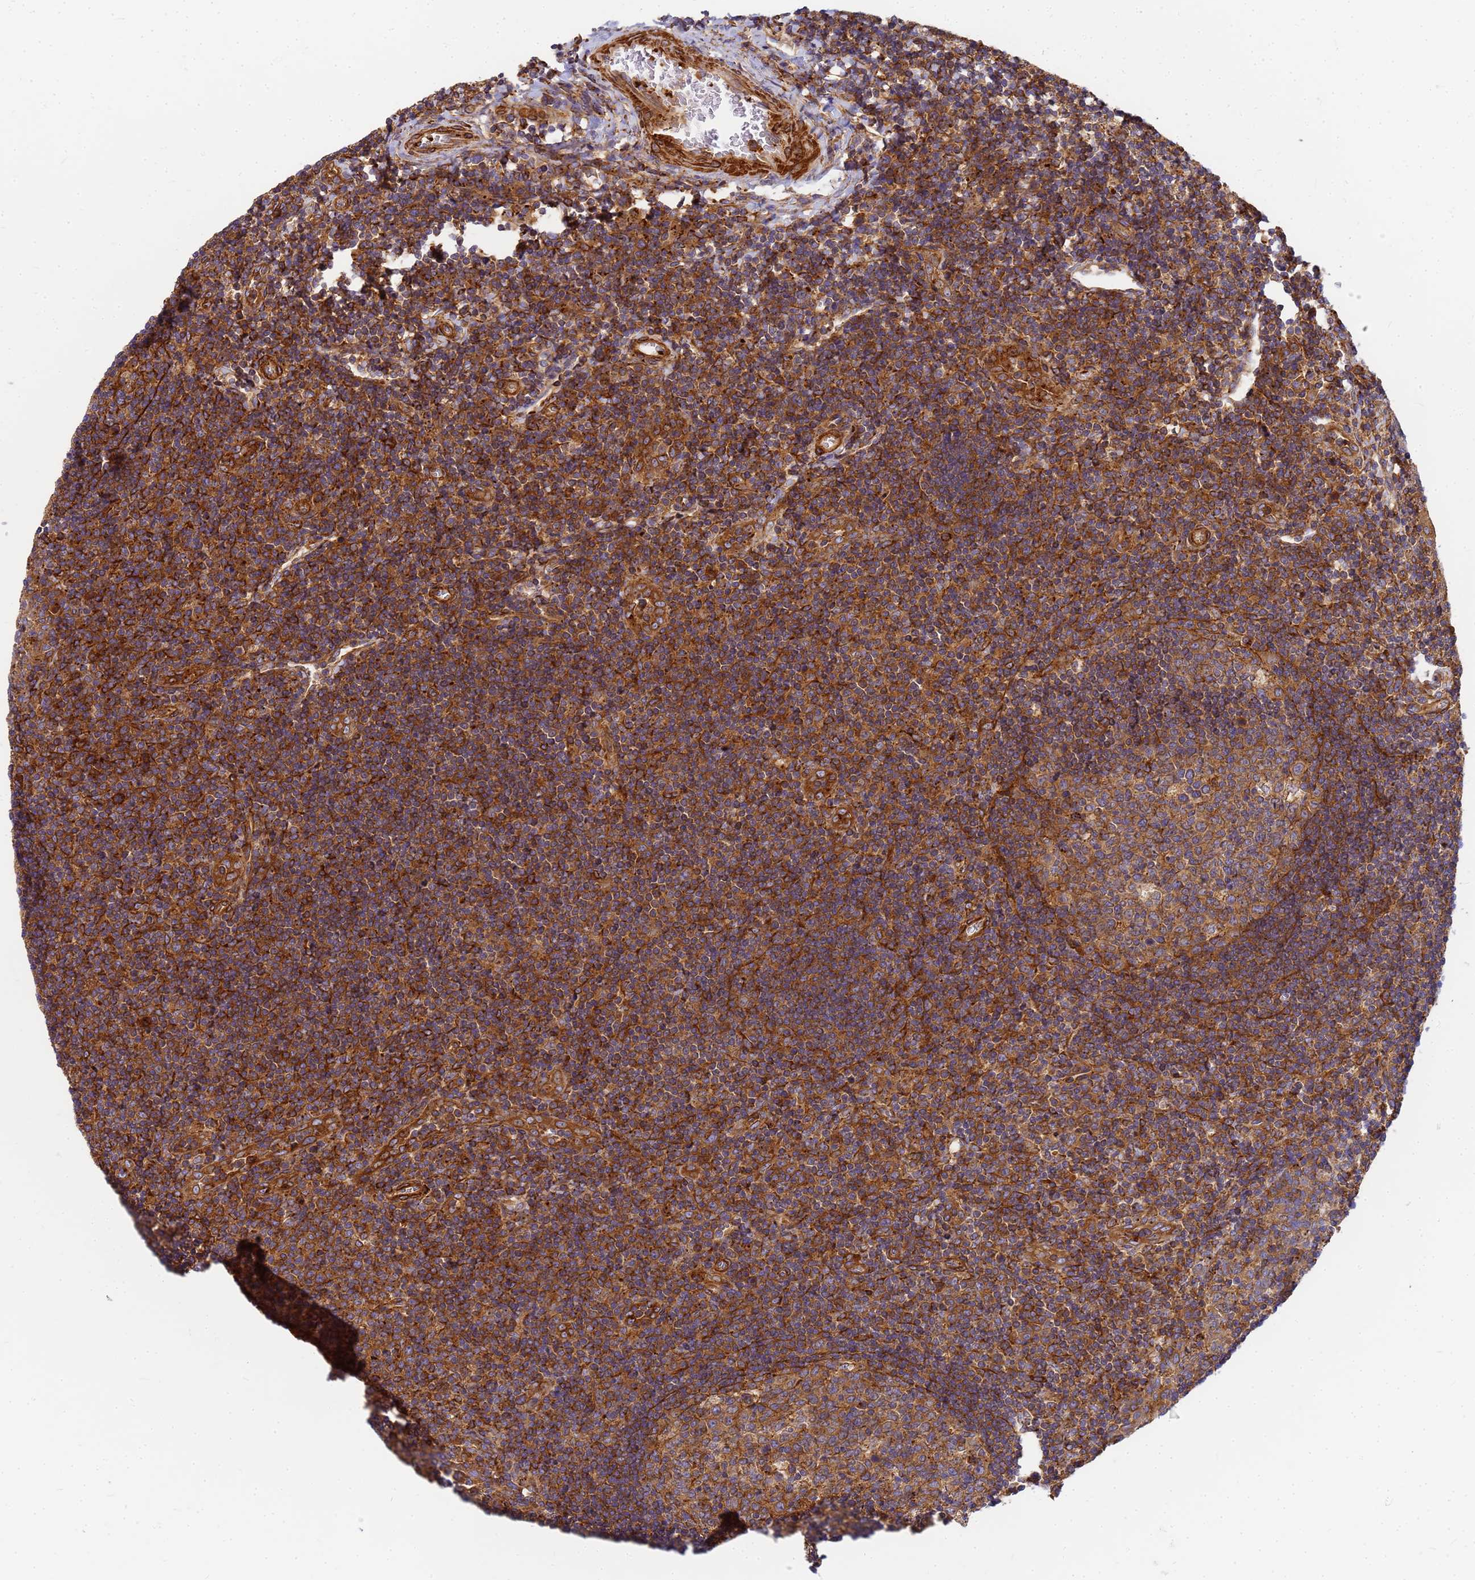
{"staining": {"intensity": "strong", "quantity": "25%-75%", "location": "cytoplasmic/membranous"}, "tissue": "tonsil", "cell_type": "Germinal center cells", "image_type": "normal", "snomed": [{"axis": "morphology", "description": "Normal tissue, NOS"}, {"axis": "topography", "description": "Tonsil"}], "caption": "Immunohistochemistry micrograph of benign tonsil: tonsil stained using immunohistochemistry shows high levels of strong protein expression localized specifically in the cytoplasmic/membranous of germinal center cells, appearing as a cytoplasmic/membranous brown color.", "gene": "C2CD5", "patient": {"sex": "male", "age": 17}}